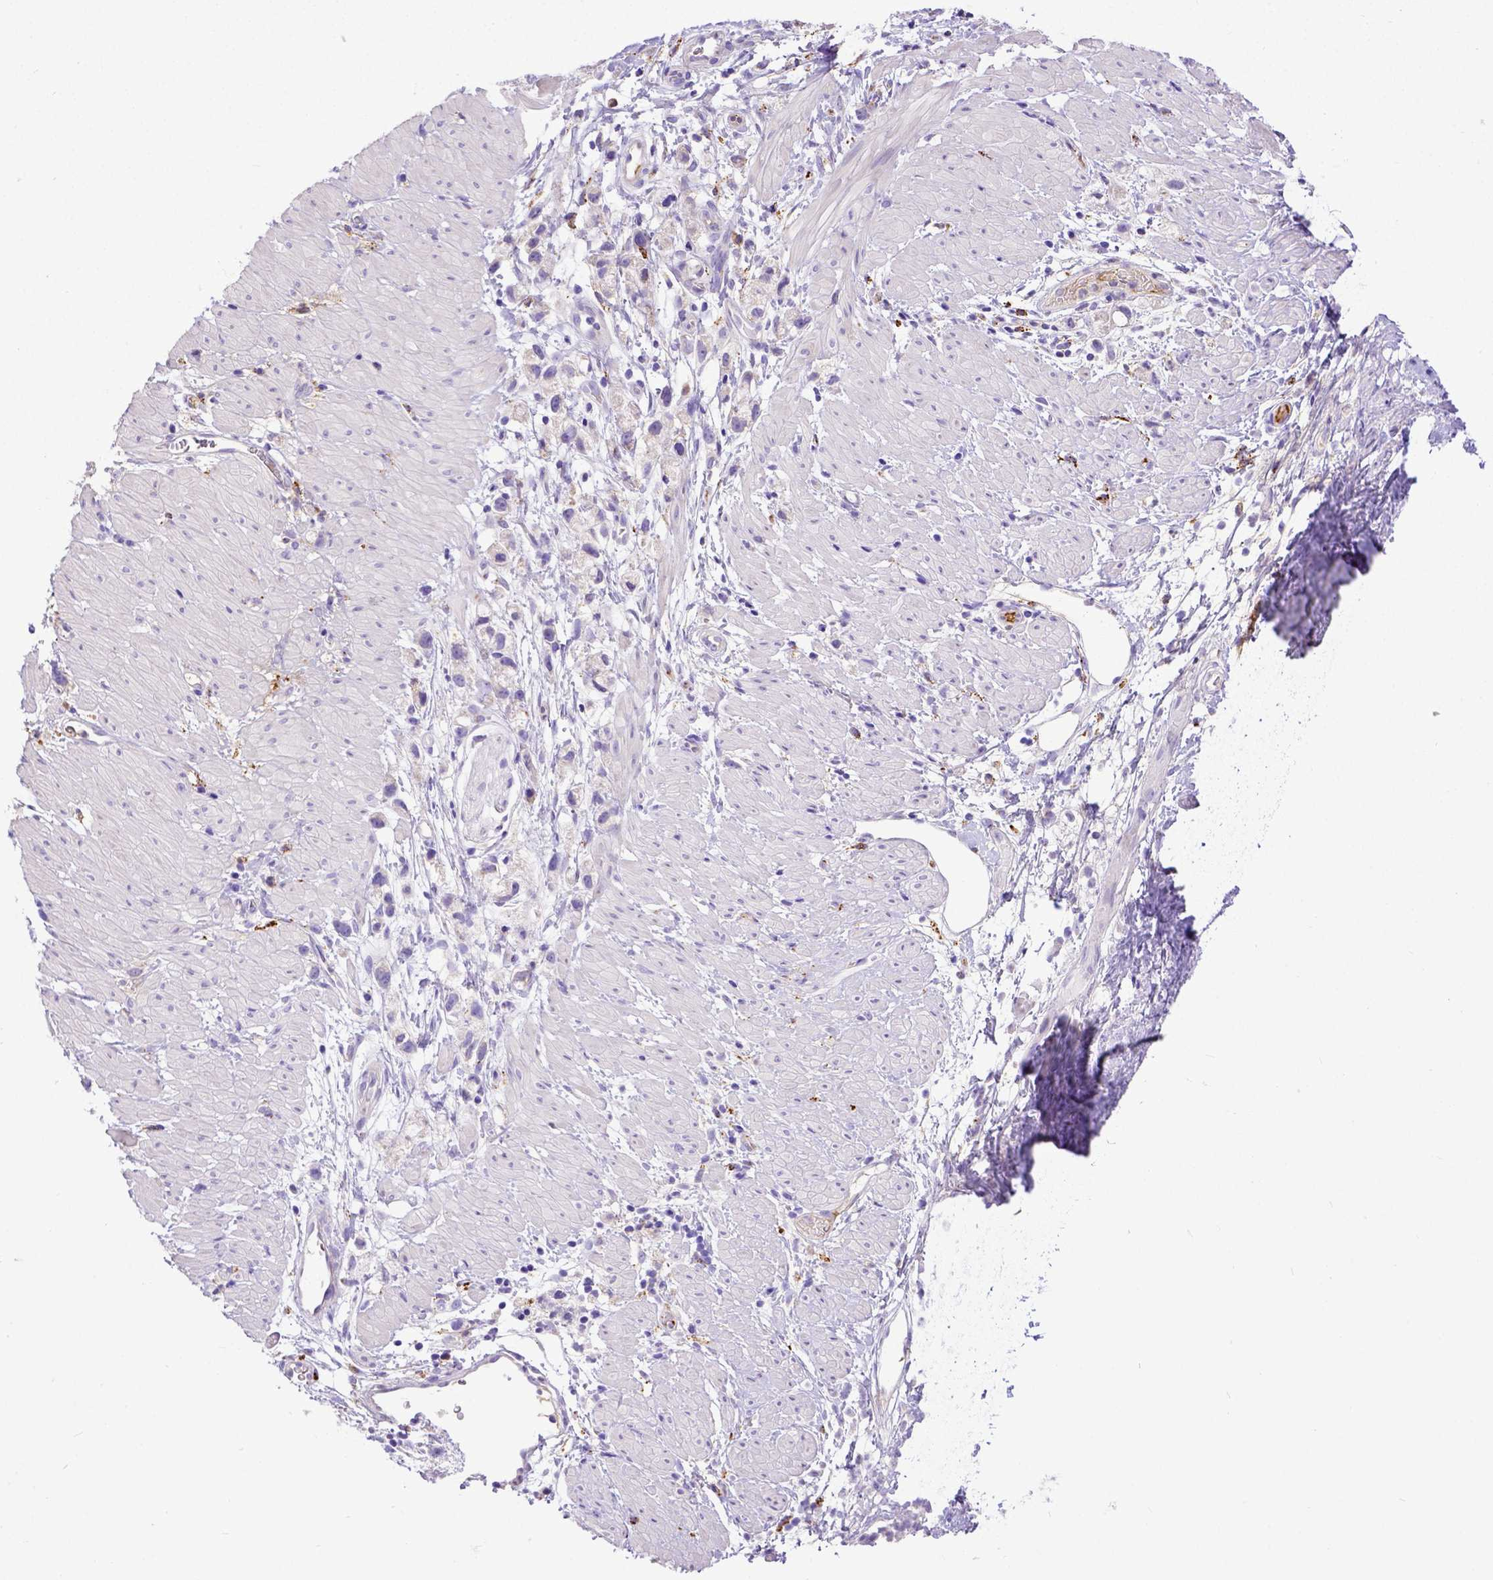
{"staining": {"intensity": "negative", "quantity": "none", "location": "none"}, "tissue": "stomach cancer", "cell_type": "Tumor cells", "image_type": "cancer", "snomed": [{"axis": "morphology", "description": "Adenocarcinoma, NOS"}, {"axis": "topography", "description": "Stomach"}], "caption": "This is an immunohistochemistry histopathology image of stomach cancer (adenocarcinoma). There is no expression in tumor cells.", "gene": "CFAP300", "patient": {"sex": "female", "age": 59}}